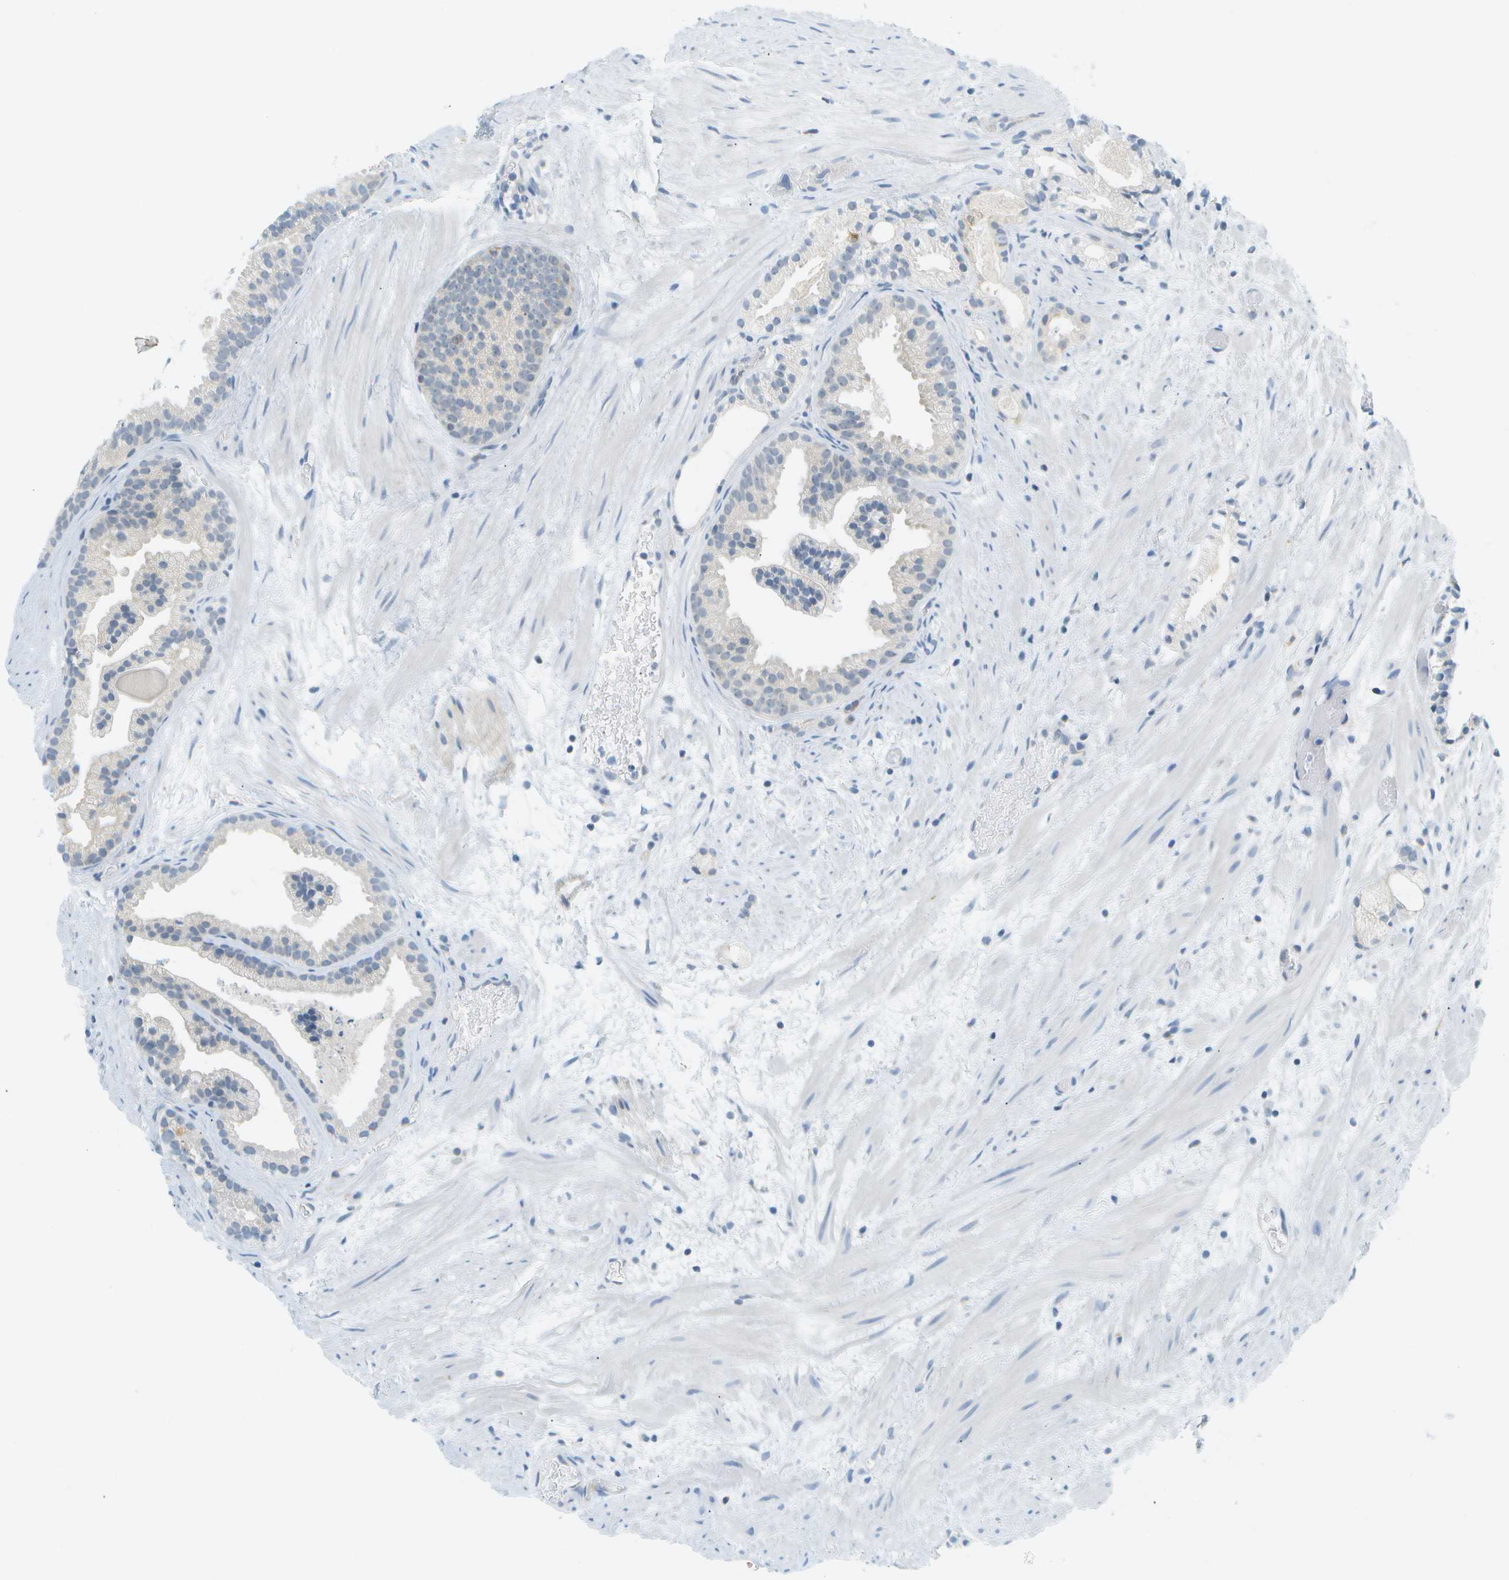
{"staining": {"intensity": "negative", "quantity": "none", "location": "none"}, "tissue": "prostate cancer", "cell_type": "Tumor cells", "image_type": "cancer", "snomed": [{"axis": "morphology", "description": "Adenocarcinoma, Low grade"}, {"axis": "topography", "description": "Prostate"}], "caption": "IHC of human prostate cancer reveals no expression in tumor cells.", "gene": "SMYD5", "patient": {"sex": "male", "age": 89}}